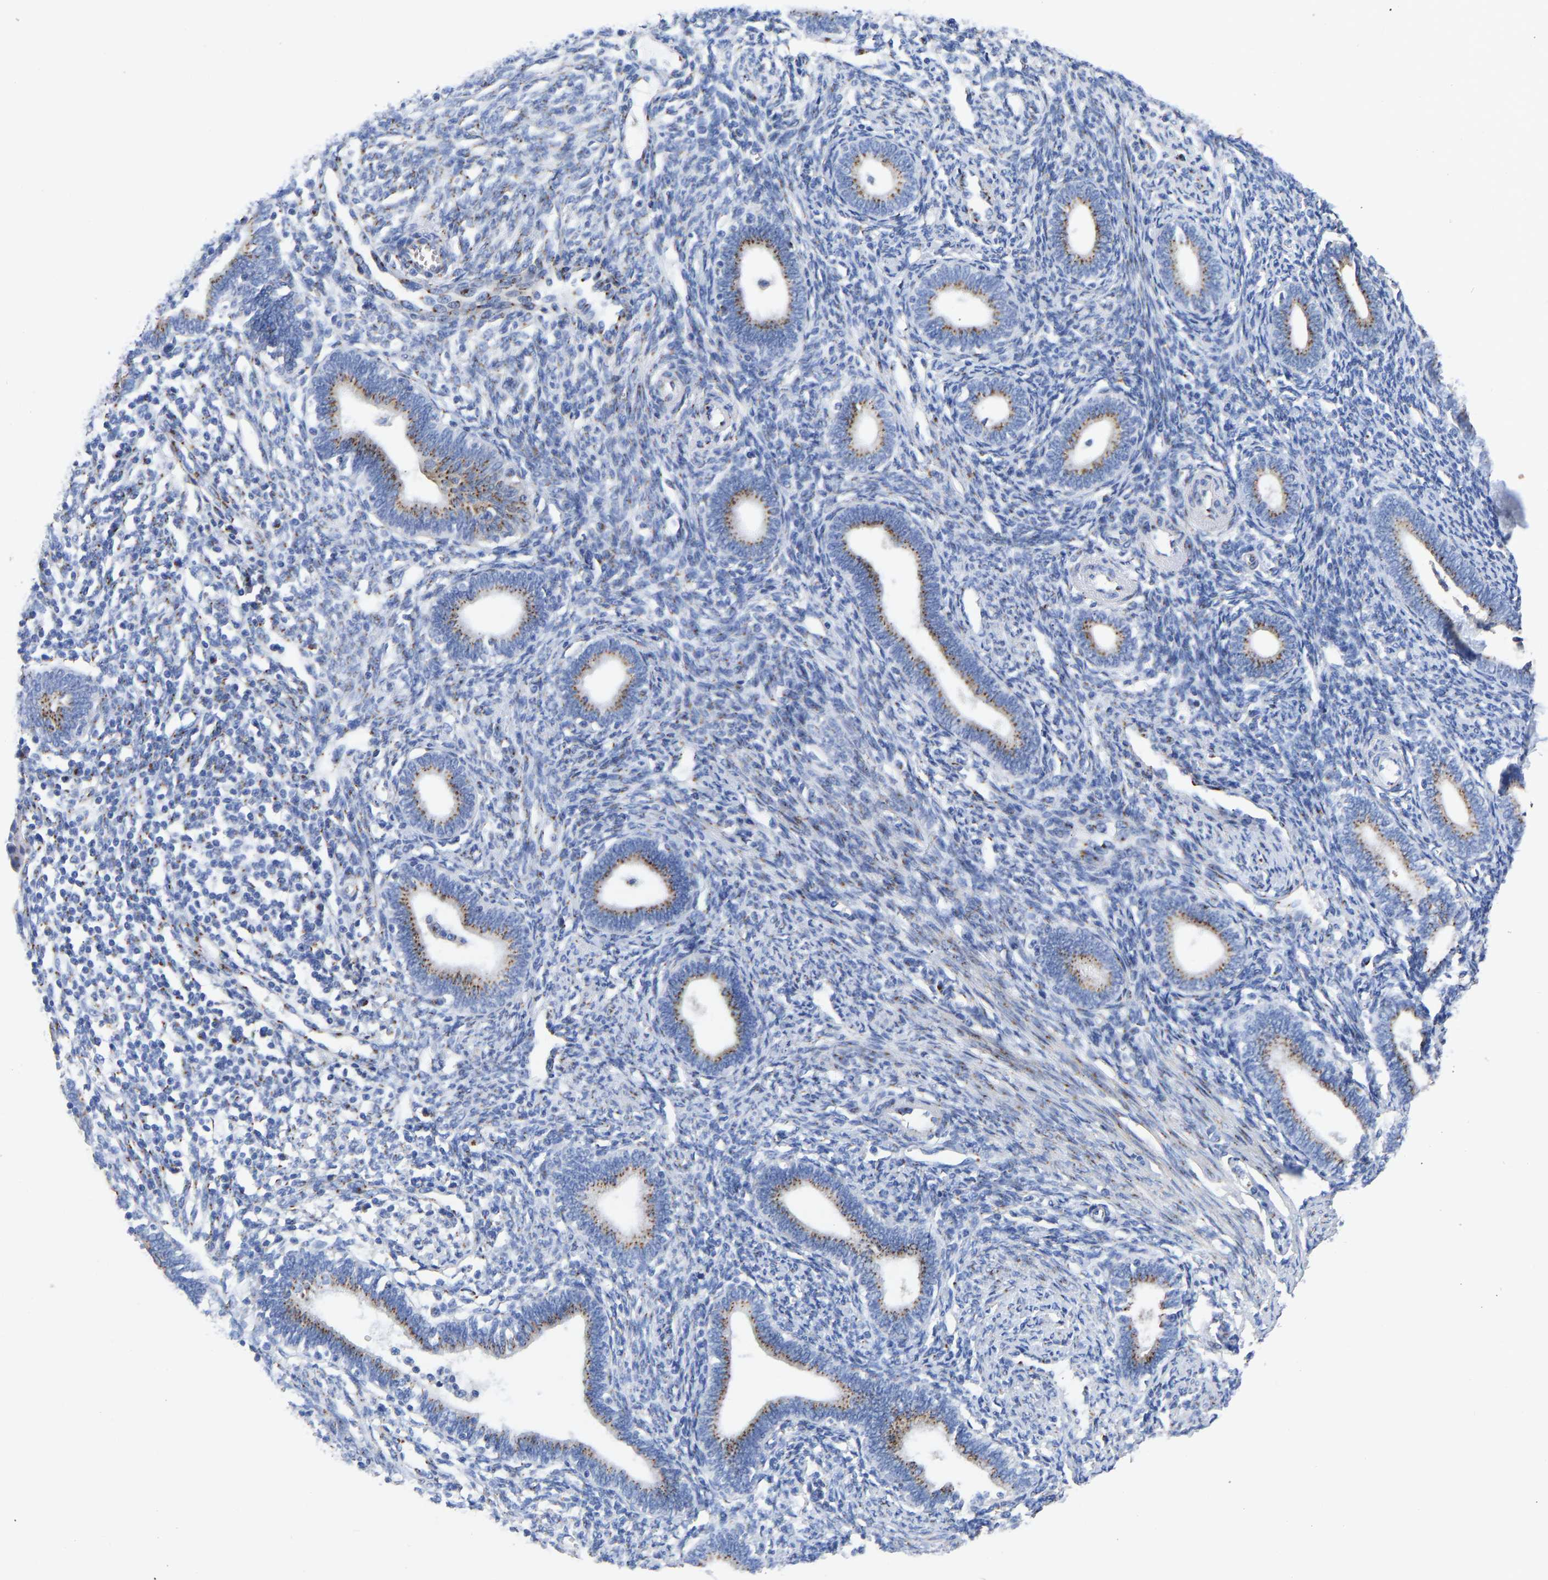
{"staining": {"intensity": "moderate", "quantity": "<25%", "location": "cytoplasmic/membranous"}, "tissue": "endometrium", "cell_type": "Cells in endometrial stroma", "image_type": "normal", "snomed": [{"axis": "morphology", "description": "Normal tissue, NOS"}, {"axis": "topography", "description": "Endometrium"}], "caption": "An image of human endometrium stained for a protein reveals moderate cytoplasmic/membranous brown staining in cells in endometrial stroma. The staining was performed using DAB, with brown indicating positive protein expression. Nuclei are stained blue with hematoxylin.", "gene": "TMEM87A", "patient": {"sex": "female", "age": 41}}